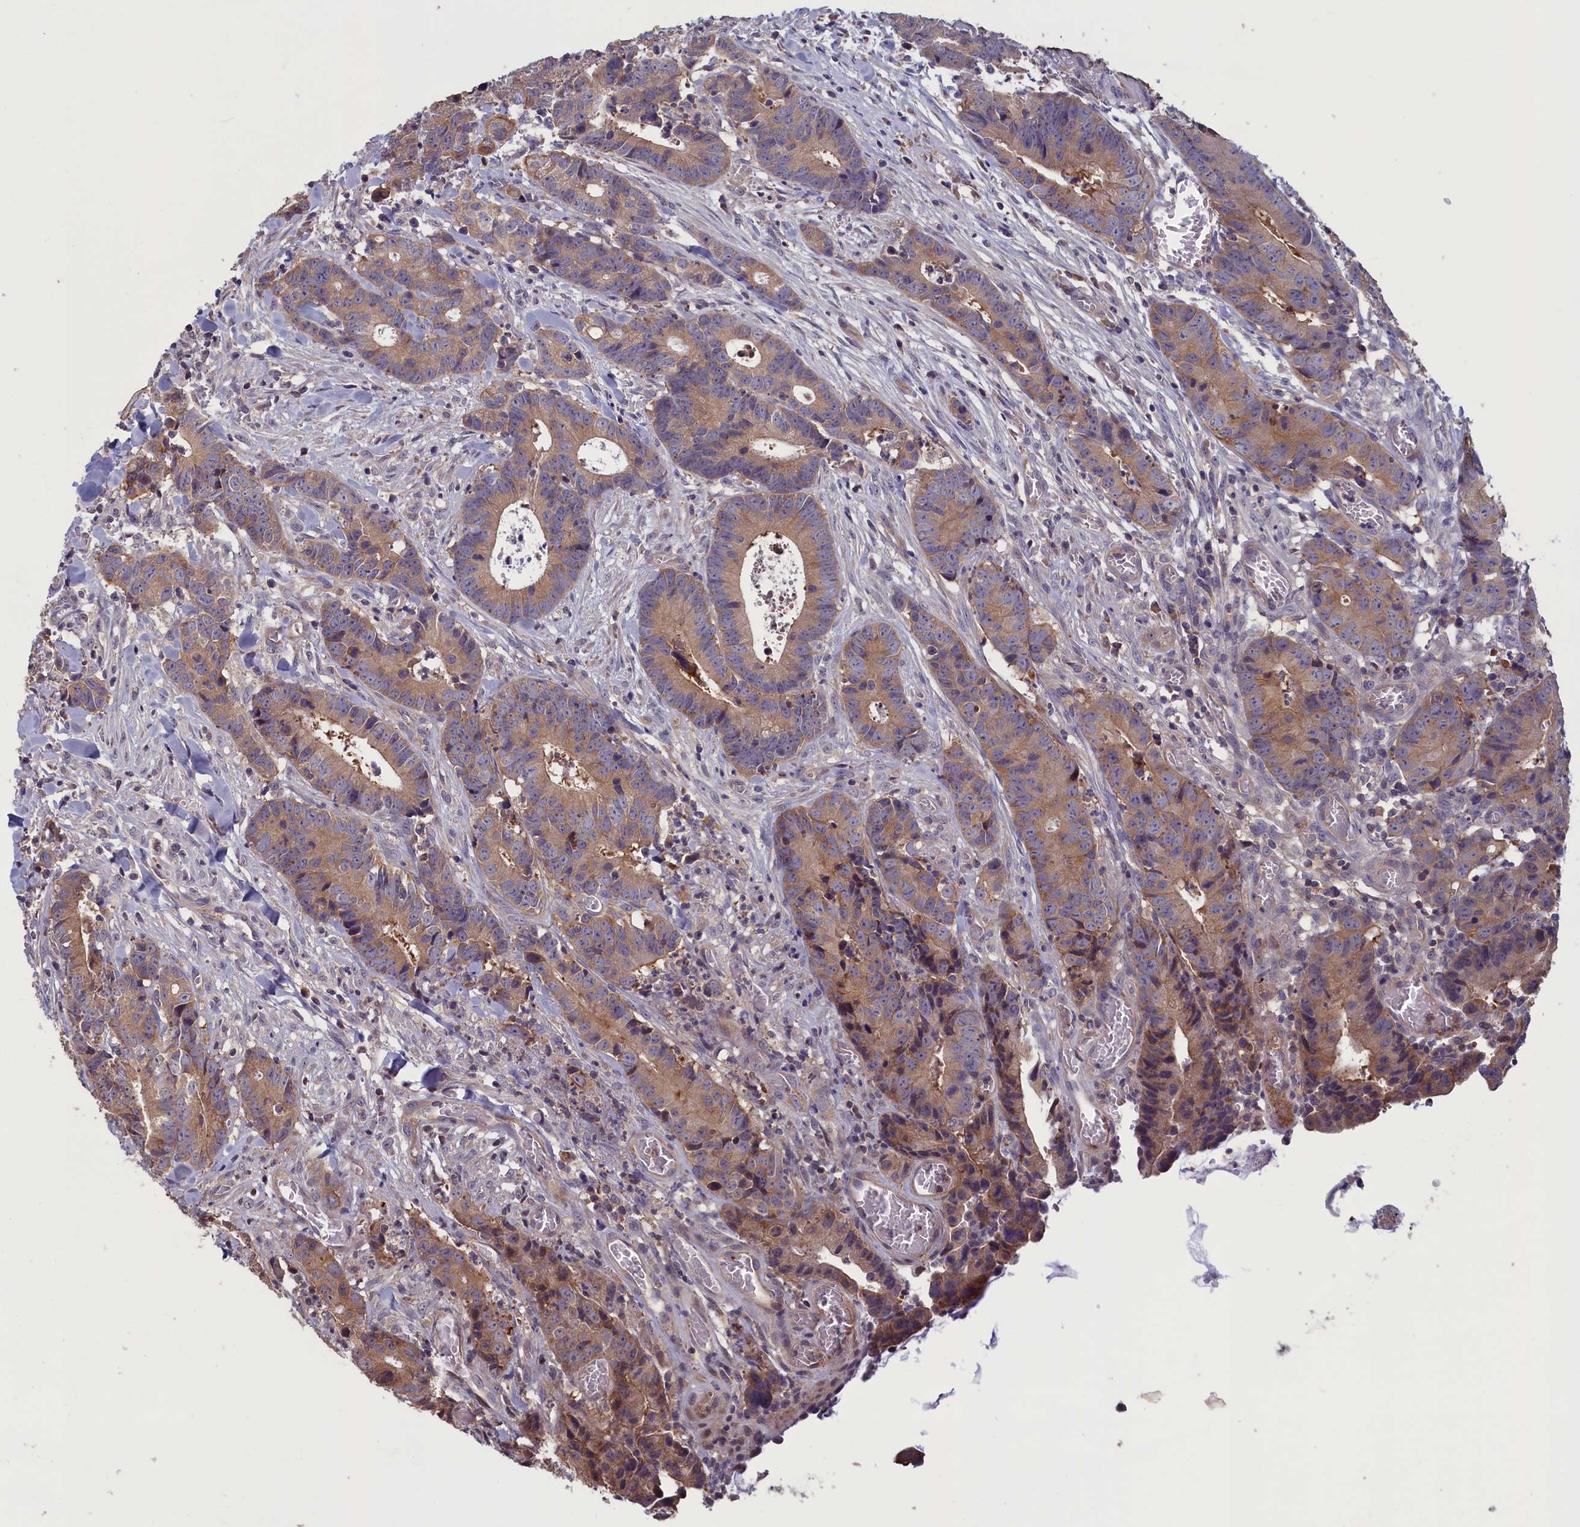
{"staining": {"intensity": "moderate", "quantity": ">75%", "location": "cytoplasmic/membranous"}, "tissue": "colorectal cancer", "cell_type": "Tumor cells", "image_type": "cancer", "snomed": [{"axis": "morphology", "description": "Adenocarcinoma, NOS"}, {"axis": "topography", "description": "Colon"}], "caption": "Approximately >75% of tumor cells in human adenocarcinoma (colorectal) show moderate cytoplasmic/membranous protein expression as visualized by brown immunohistochemical staining.", "gene": "CACTIN", "patient": {"sex": "female", "age": 57}}